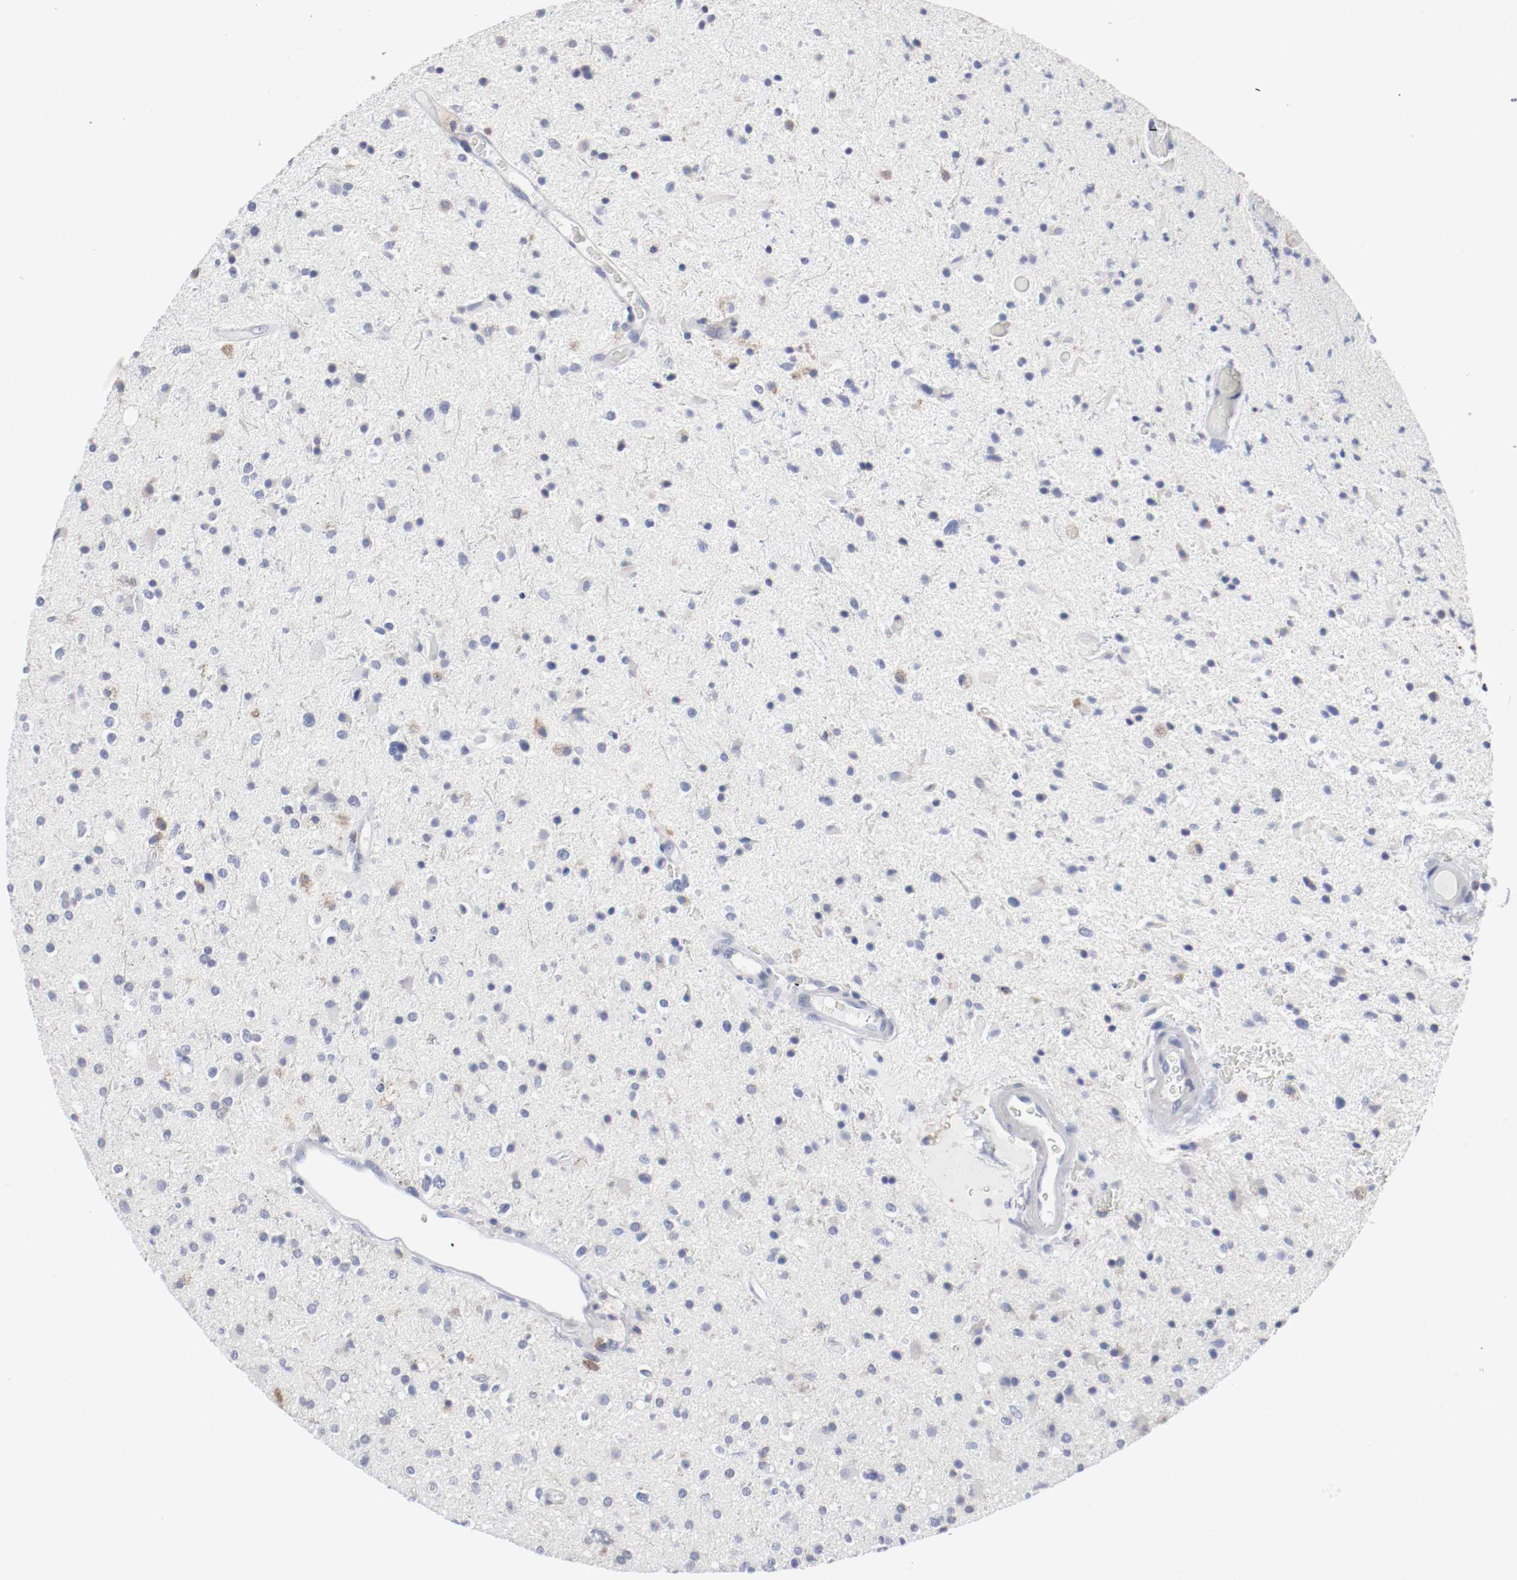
{"staining": {"intensity": "negative", "quantity": "none", "location": "none"}, "tissue": "glioma", "cell_type": "Tumor cells", "image_type": "cancer", "snomed": [{"axis": "morphology", "description": "Glioma, malignant, High grade"}, {"axis": "topography", "description": "Brain"}], "caption": "Immunohistochemical staining of malignant glioma (high-grade) displays no significant positivity in tumor cells.", "gene": "FGFBP1", "patient": {"sex": "male", "age": 33}}